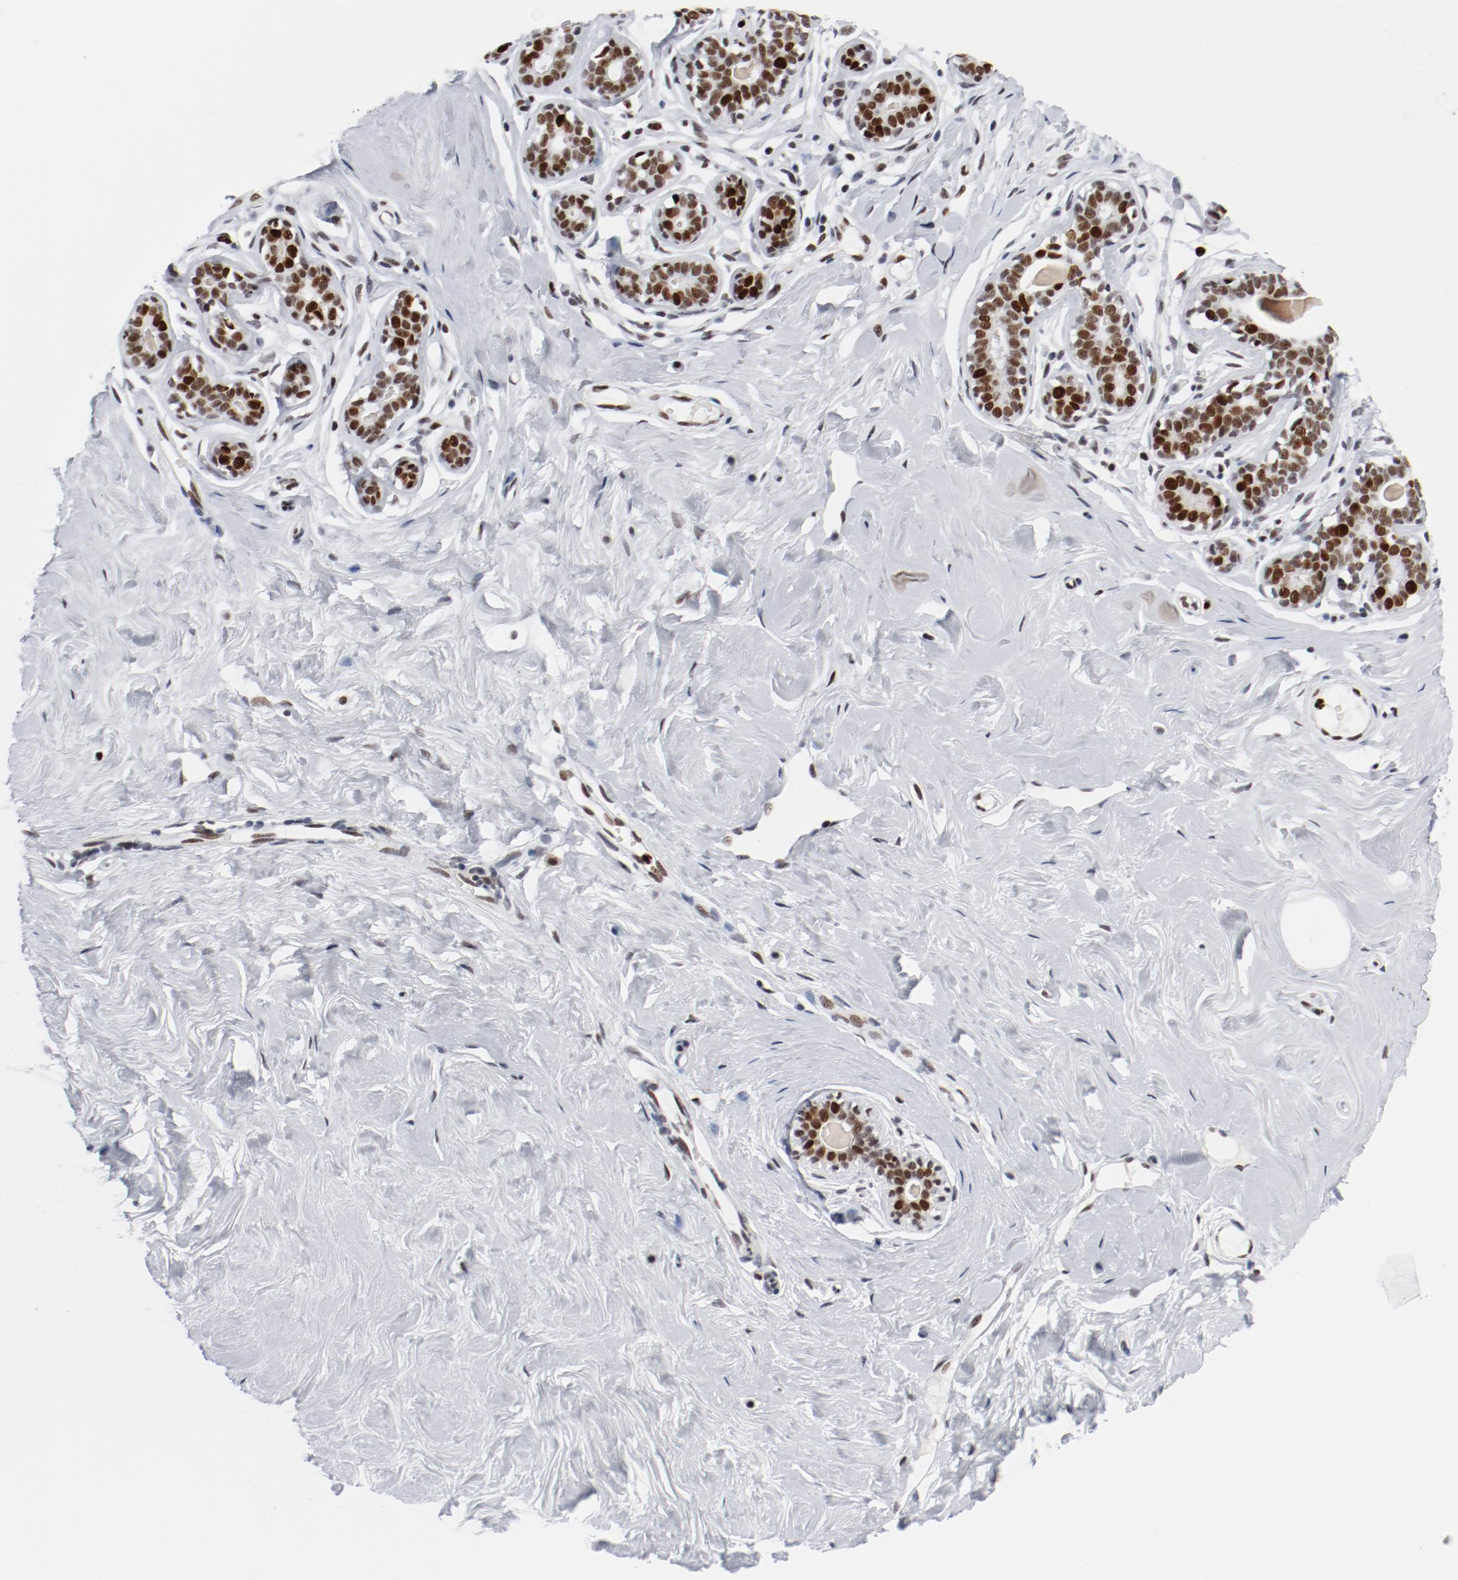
{"staining": {"intensity": "negative", "quantity": "none", "location": "none"}, "tissue": "breast", "cell_type": "Adipocytes", "image_type": "normal", "snomed": [{"axis": "morphology", "description": "Normal tissue, NOS"}, {"axis": "topography", "description": "Breast"}], "caption": "DAB (3,3'-diaminobenzidine) immunohistochemical staining of unremarkable breast displays no significant positivity in adipocytes. (DAB immunohistochemistry, high magnification).", "gene": "POLD1", "patient": {"sex": "female", "age": 23}}